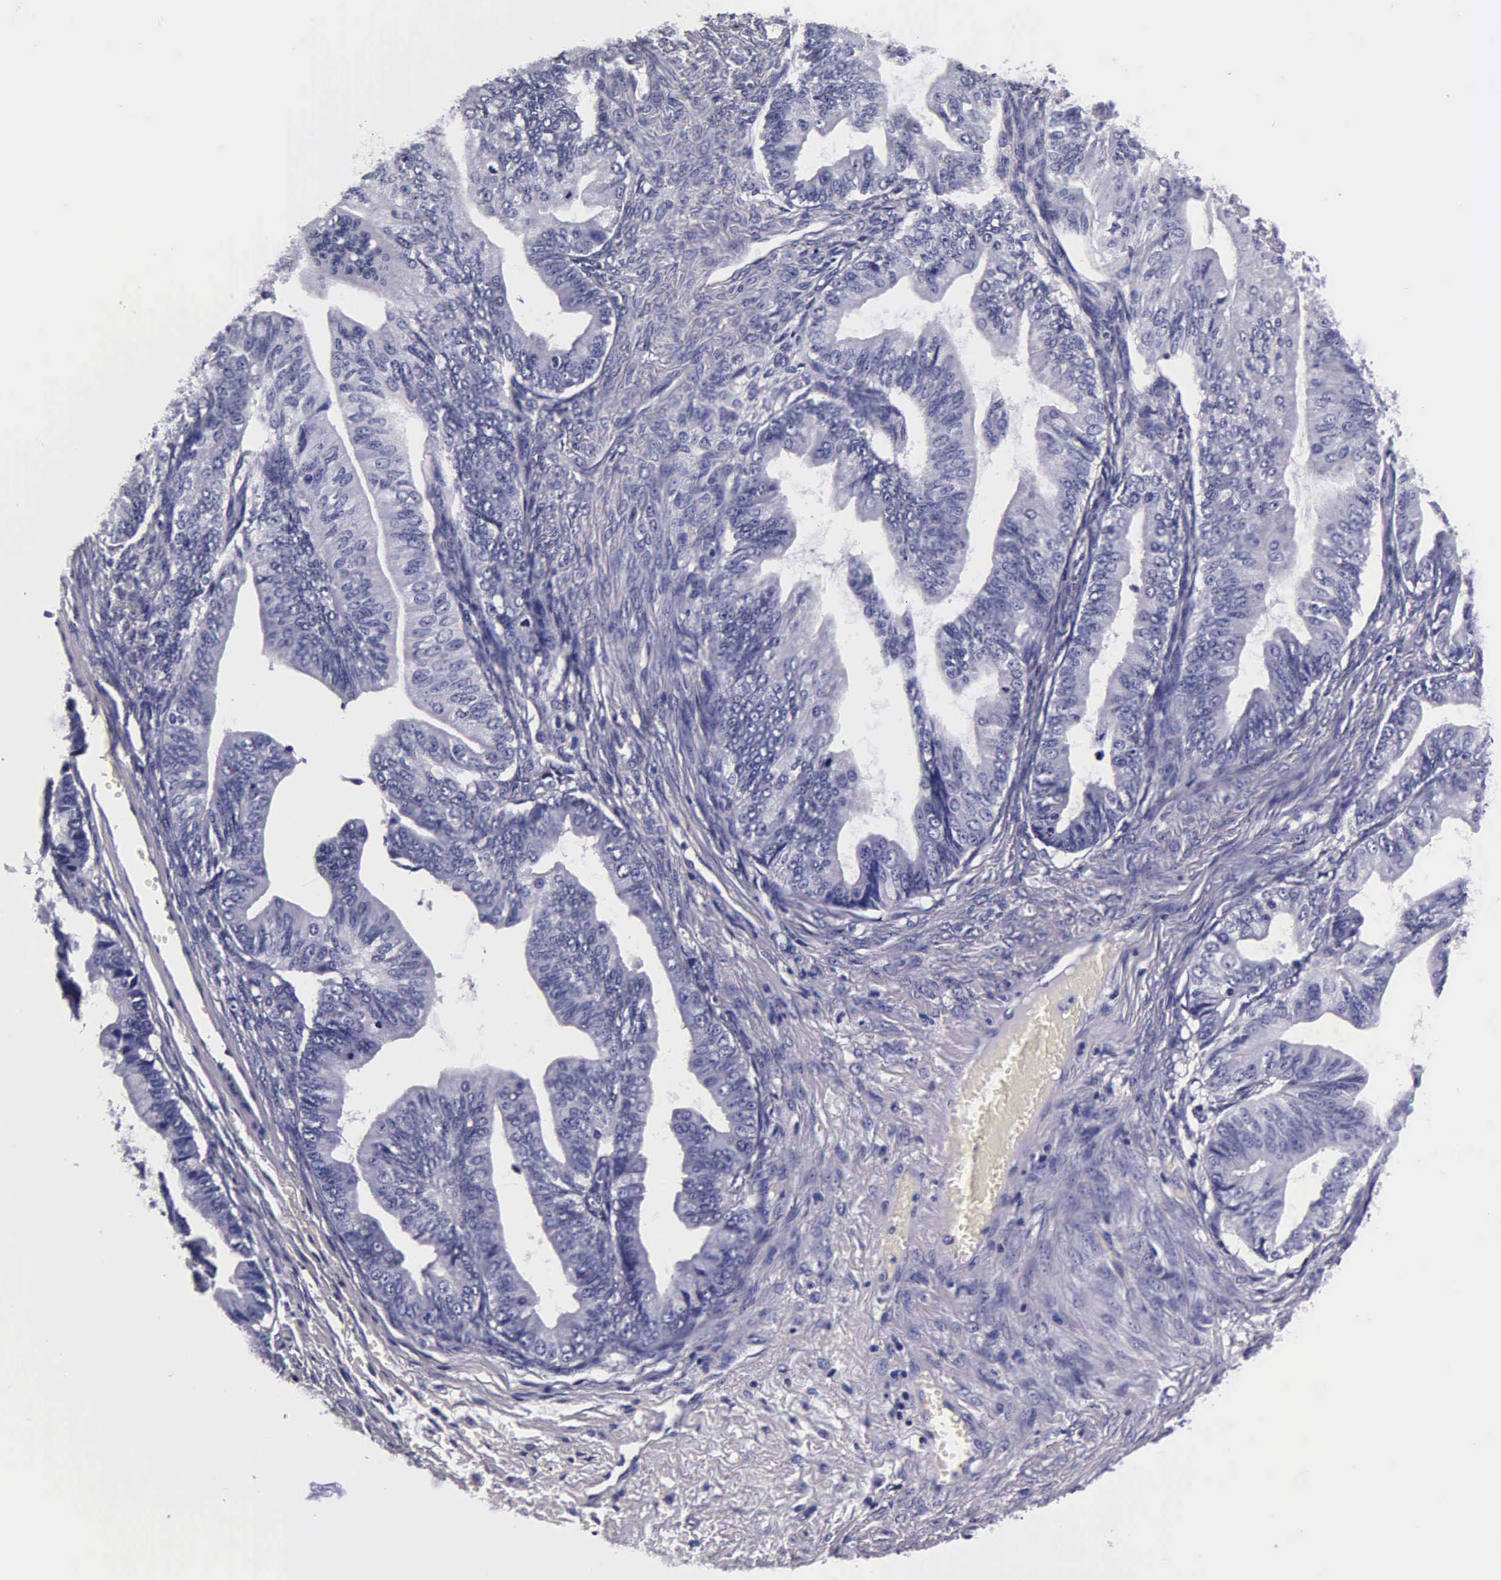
{"staining": {"intensity": "negative", "quantity": "none", "location": "none"}, "tissue": "ovarian cancer", "cell_type": "Tumor cells", "image_type": "cancer", "snomed": [{"axis": "morphology", "description": "Cystadenocarcinoma, mucinous, NOS"}, {"axis": "topography", "description": "Ovary"}], "caption": "High power microscopy image of an immunohistochemistry image of ovarian cancer (mucinous cystadenocarcinoma), revealing no significant expression in tumor cells. Brightfield microscopy of immunohistochemistry stained with DAB (3,3'-diaminobenzidine) (brown) and hematoxylin (blue), captured at high magnification.", "gene": "IAPP", "patient": {"sex": "female", "age": 36}}